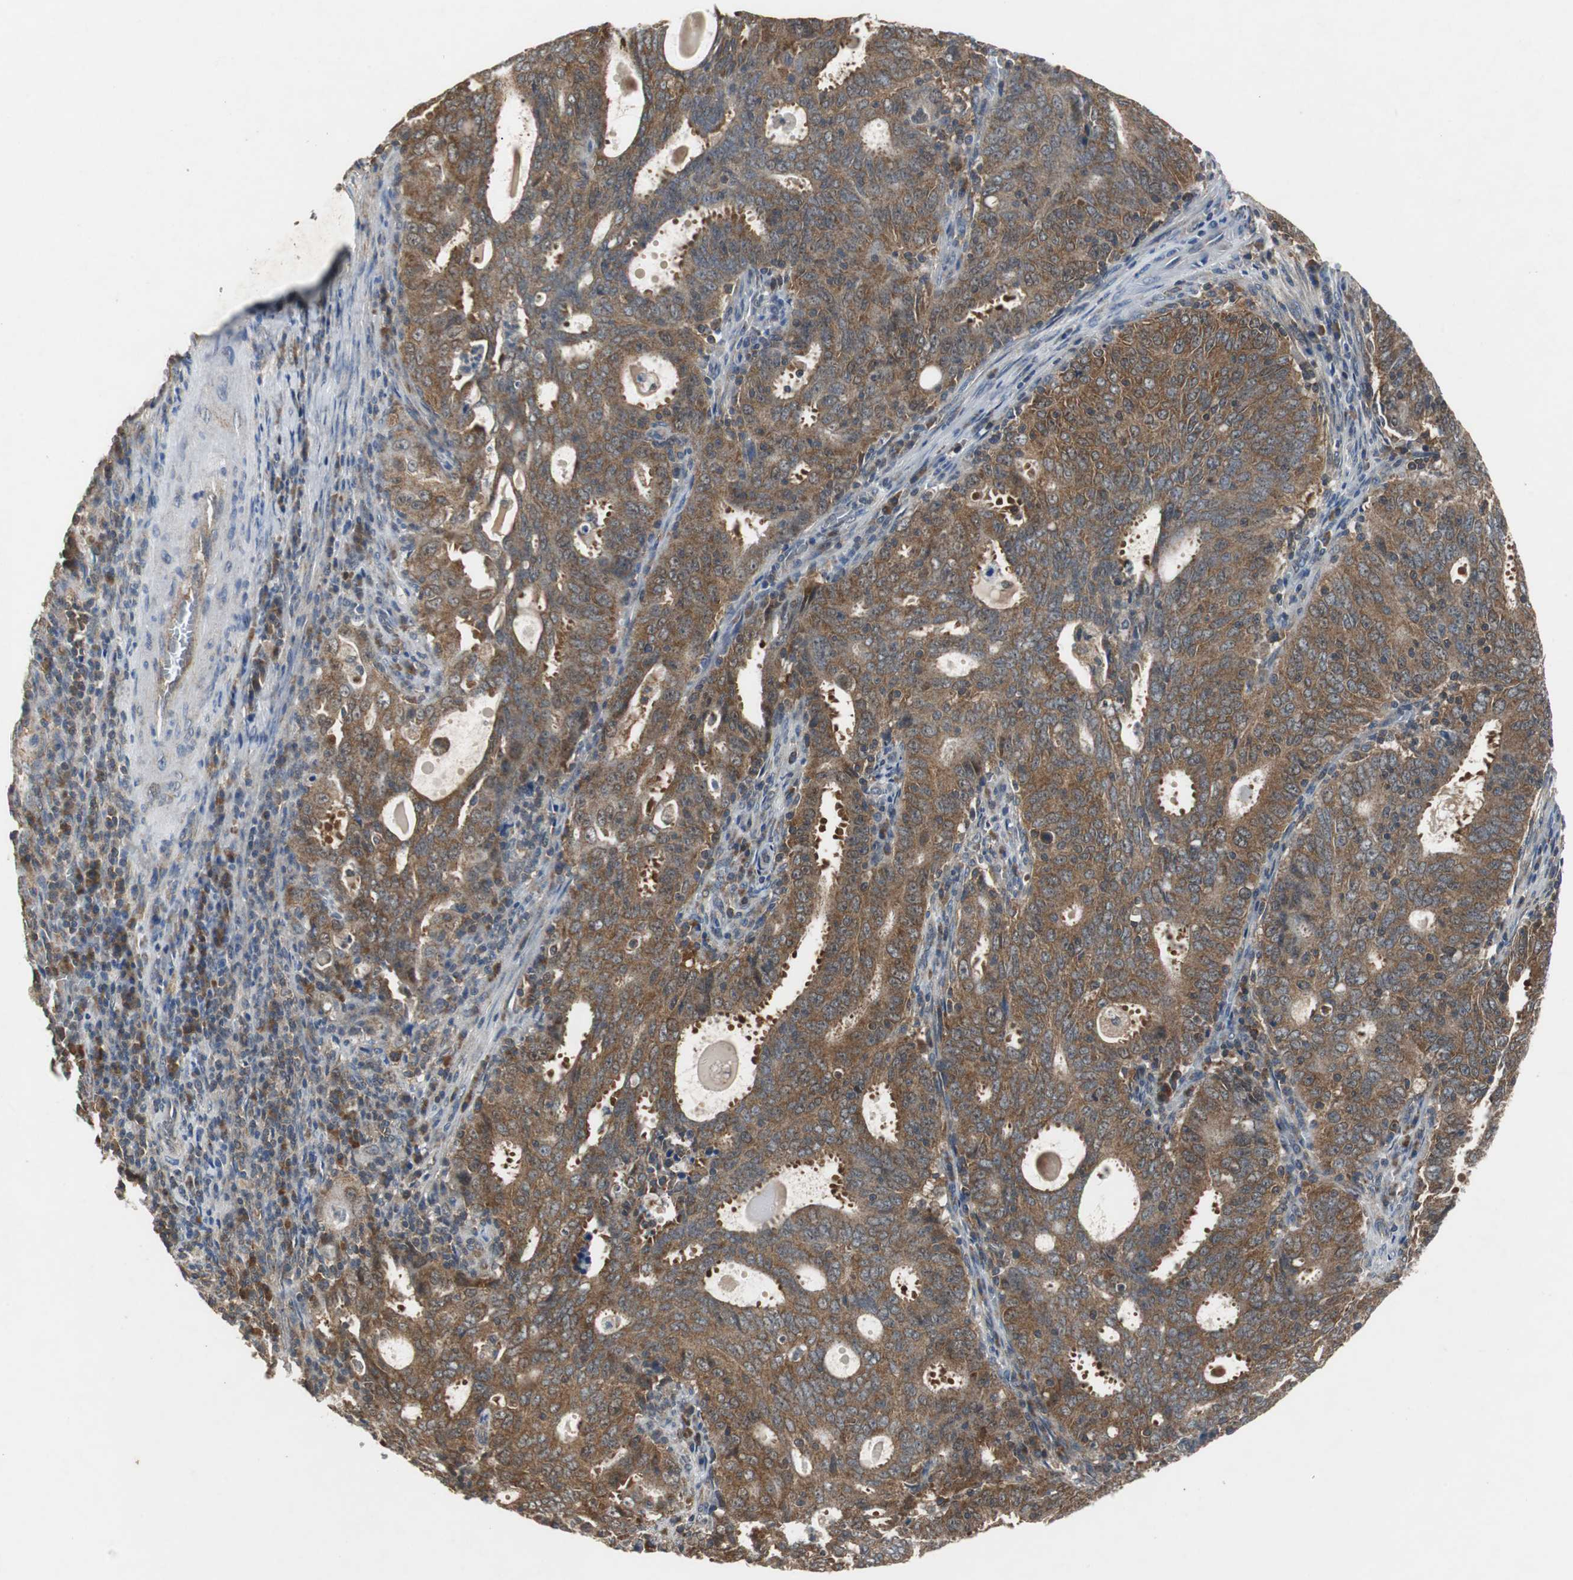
{"staining": {"intensity": "strong", "quantity": ">75%", "location": "cytoplasmic/membranous"}, "tissue": "cervical cancer", "cell_type": "Tumor cells", "image_type": "cancer", "snomed": [{"axis": "morphology", "description": "Adenocarcinoma, NOS"}, {"axis": "topography", "description": "Cervix"}], "caption": "The immunohistochemical stain labels strong cytoplasmic/membranous staining in tumor cells of adenocarcinoma (cervical) tissue.", "gene": "VBP1", "patient": {"sex": "female", "age": 44}}